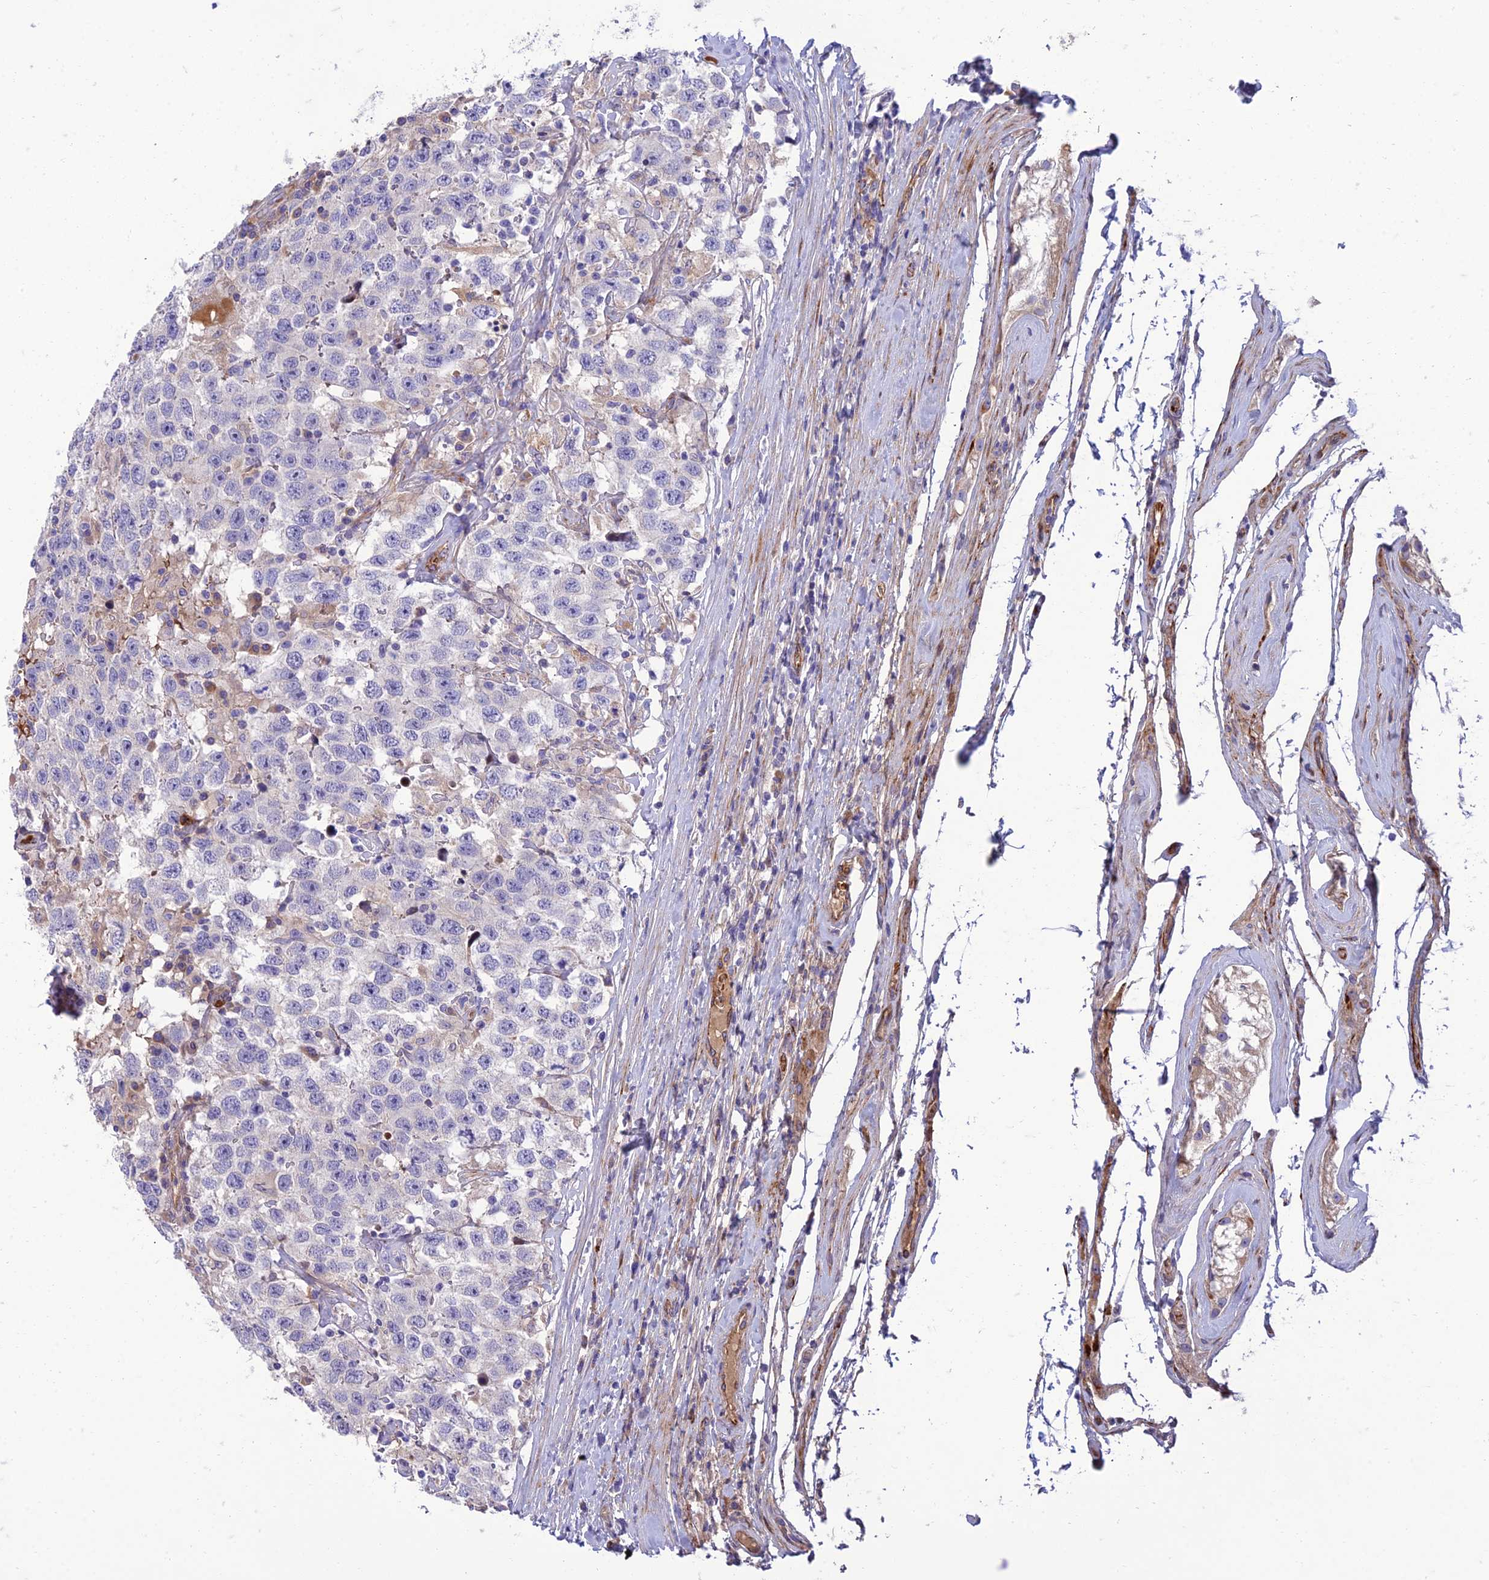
{"staining": {"intensity": "negative", "quantity": "none", "location": "none"}, "tissue": "testis cancer", "cell_type": "Tumor cells", "image_type": "cancer", "snomed": [{"axis": "morphology", "description": "Seminoma, NOS"}, {"axis": "topography", "description": "Testis"}], "caption": "Protein analysis of testis cancer (seminoma) reveals no significant expression in tumor cells.", "gene": "SEL1L3", "patient": {"sex": "male", "age": 41}}